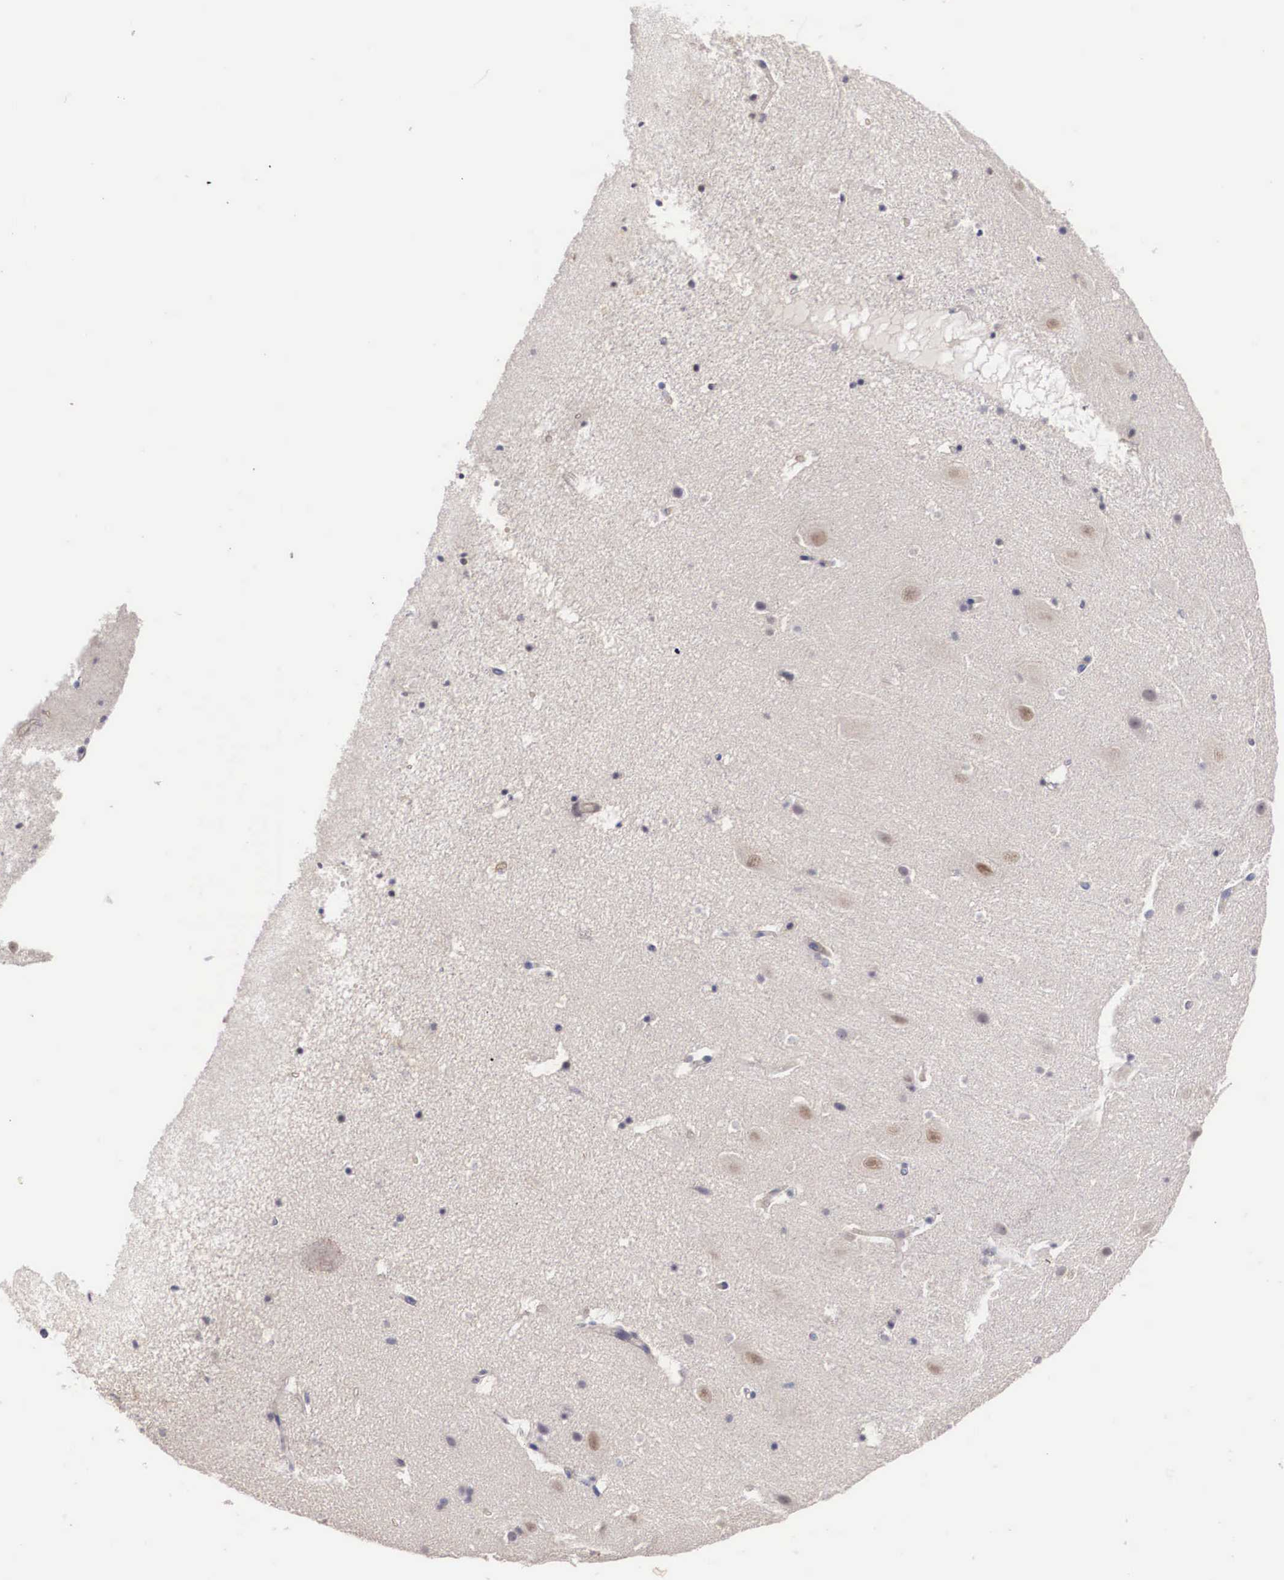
{"staining": {"intensity": "weak", "quantity": "25%-75%", "location": "nuclear"}, "tissue": "hippocampus", "cell_type": "Glial cells", "image_type": "normal", "snomed": [{"axis": "morphology", "description": "Normal tissue, NOS"}, {"axis": "topography", "description": "Hippocampus"}], "caption": "Weak nuclear expression is identified in about 25%-75% of glial cells in unremarkable hippocampus.", "gene": "ENOX2", "patient": {"sex": "male", "age": 45}}